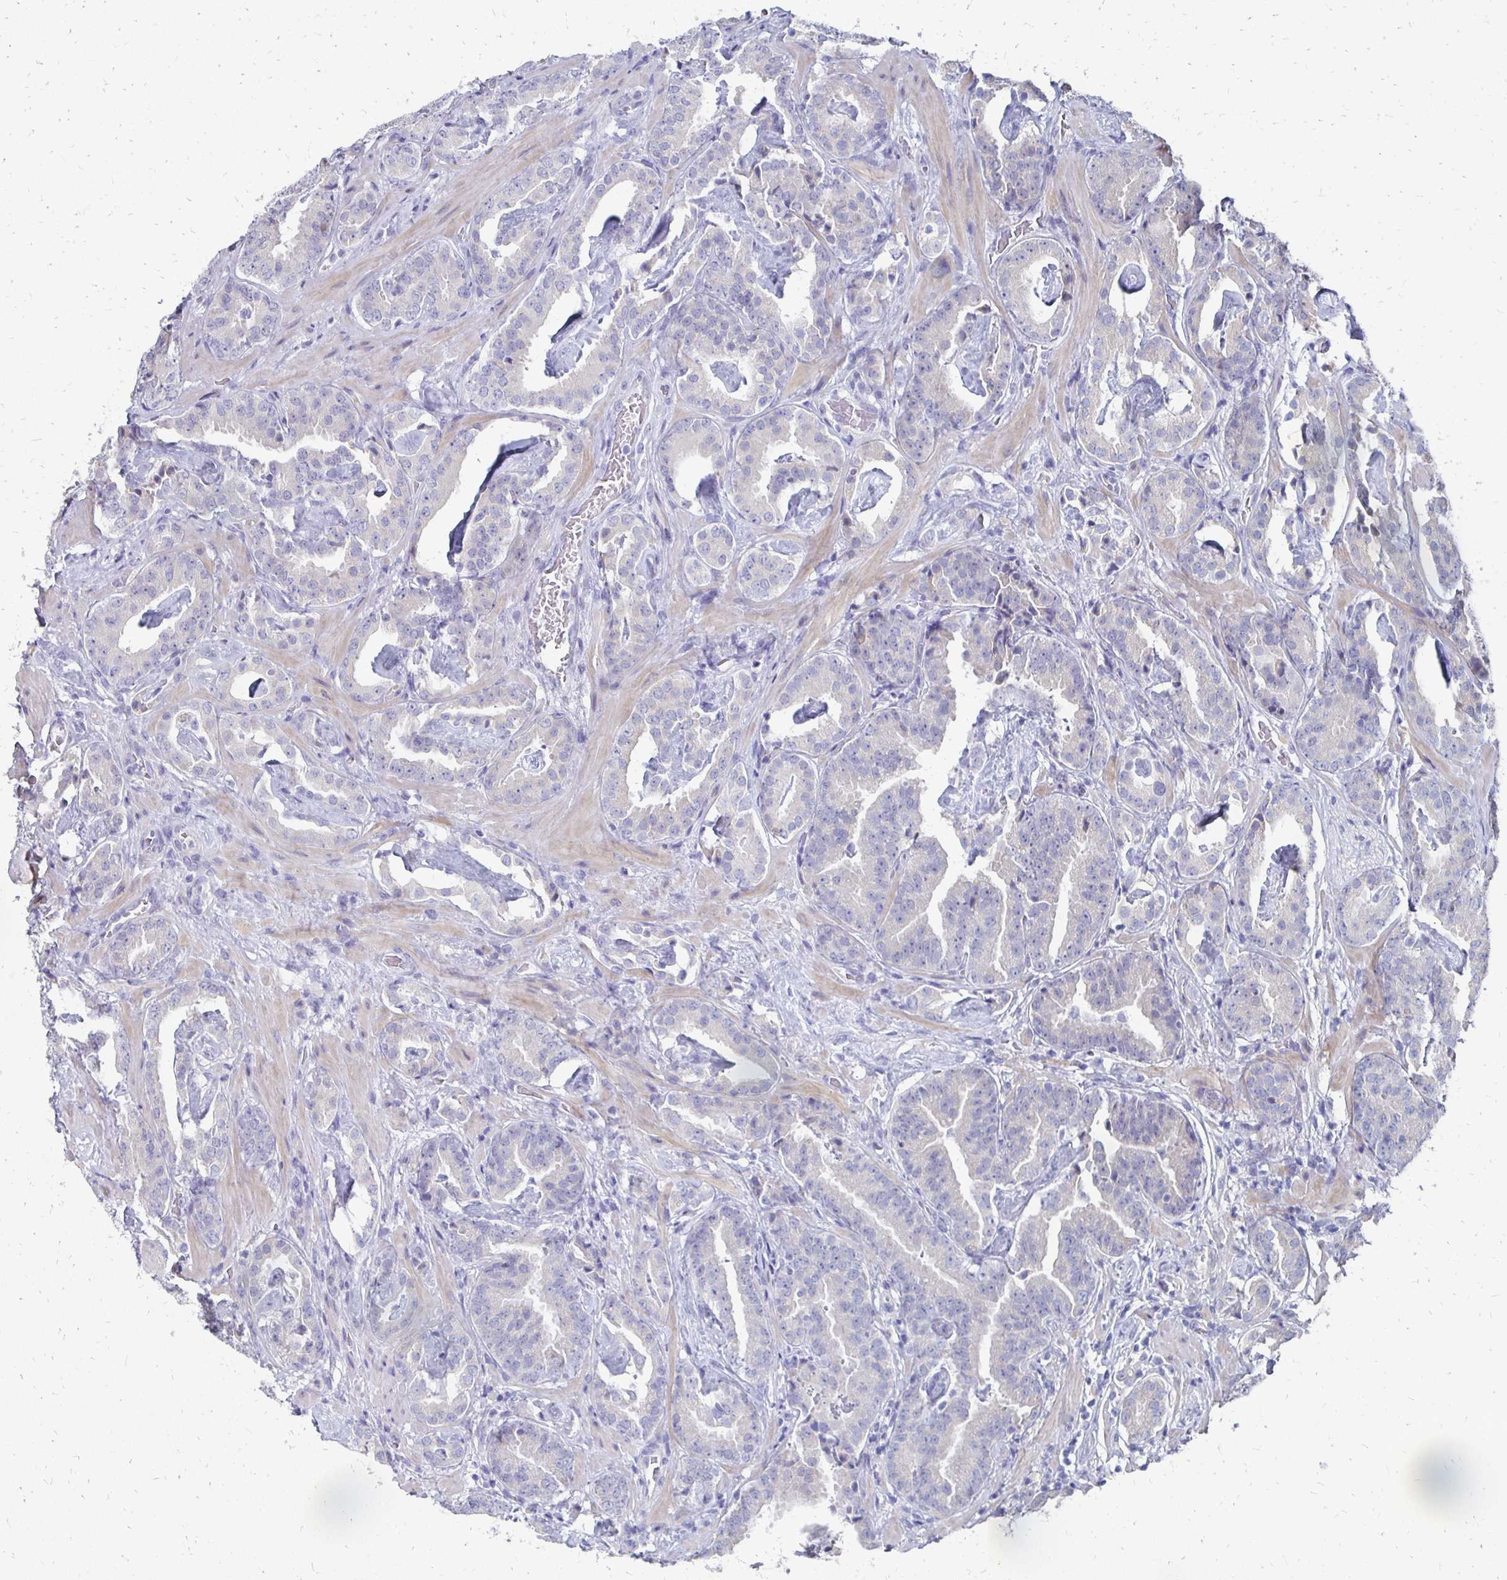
{"staining": {"intensity": "negative", "quantity": "none", "location": "none"}, "tissue": "prostate cancer", "cell_type": "Tumor cells", "image_type": "cancer", "snomed": [{"axis": "morphology", "description": "Adenocarcinoma, Low grade"}, {"axis": "topography", "description": "Prostate"}], "caption": "High power microscopy photomicrograph of an immunohistochemistry histopathology image of prostate cancer (low-grade adenocarcinoma), revealing no significant staining in tumor cells.", "gene": "SYCP3", "patient": {"sex": "male", "age": 62}}